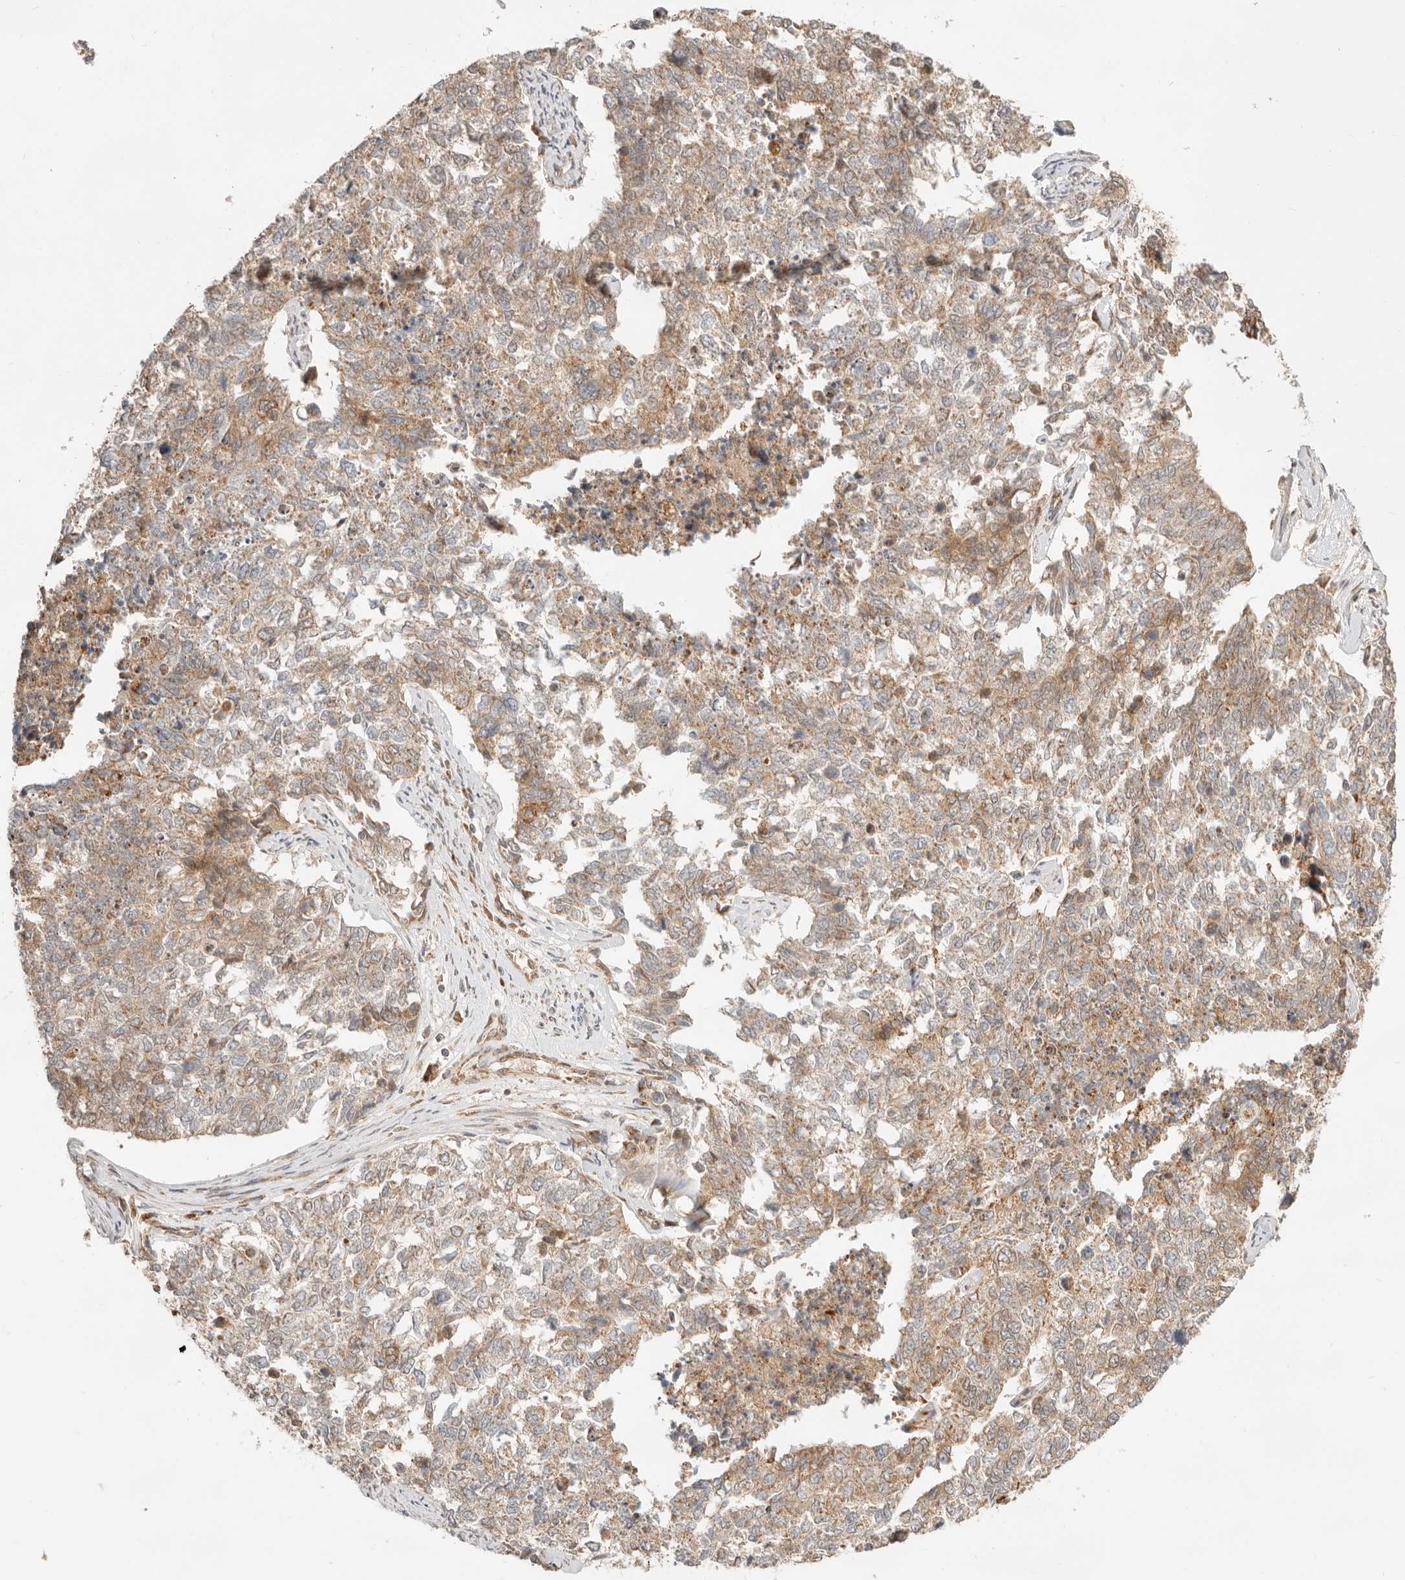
{"staining": {"intensity": "weak", "quantity": ">75%", "location": "cytoplasmic/membranous"}, "tissue": "cervical cancer", "cell_type": "Tumor cells", "image_type": "cancer", "snomed": [{"axis": "morphology", "description": "Squamous cell carcinoma, NOS"}, {"axis": "topography", "description": "Cervix"}], "caption": "Immunohistochemical staining of cervical cancer (squamous cell carcinoma) shows low levels of weak cytoplasmic/membranous positivity in approximately >75% of tumor cells.", "gene": "BAALC", "patient": {"sex": "female", "age": 63}}